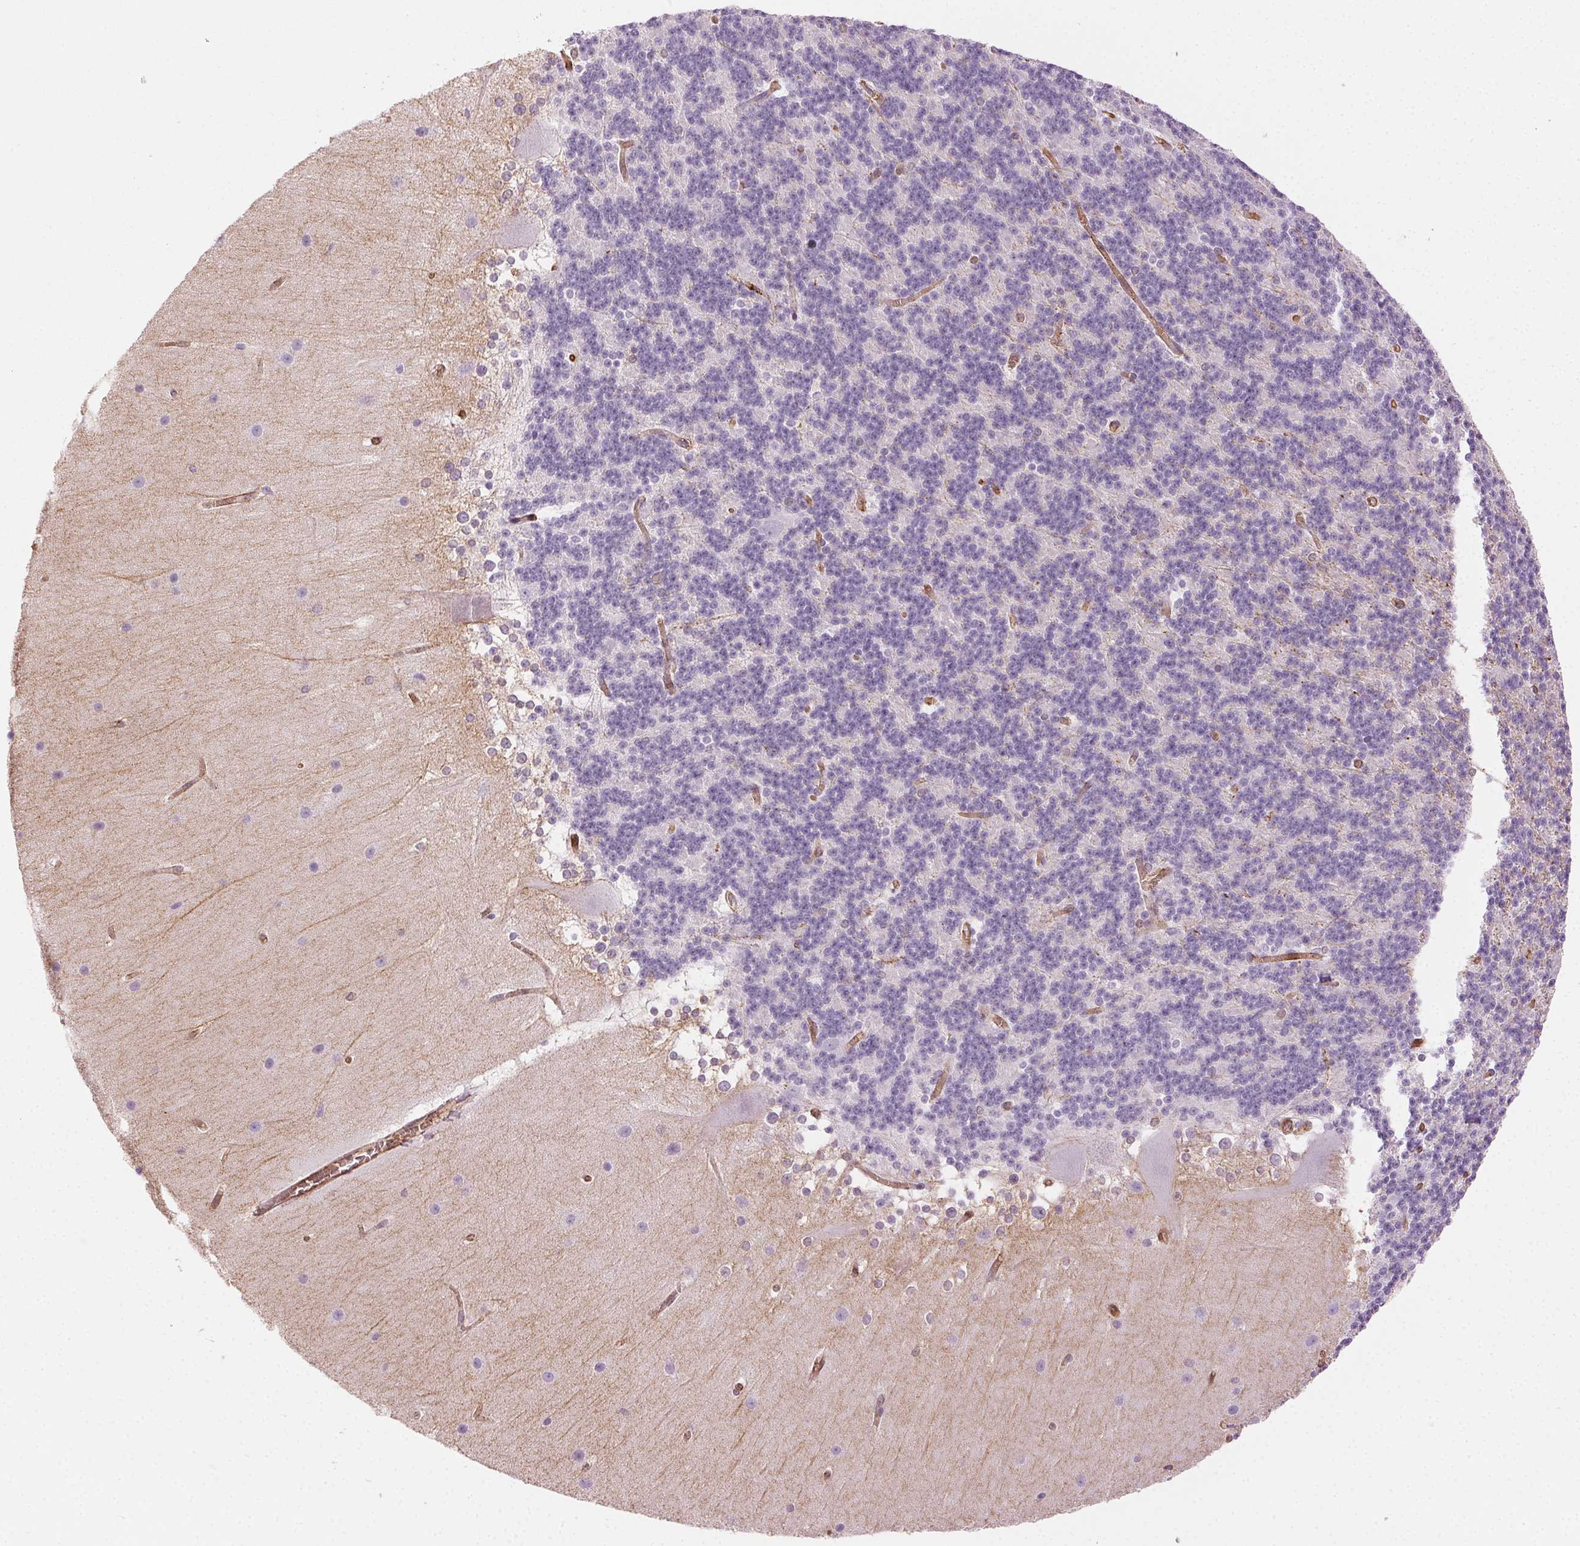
{"staining": {"intensity": "negative", "quantity": "none", "location": "none"}, "tissue": "cerebellum", "cell_type": "Cells in granular layer", "image_type": "normal", "snomed": [{"axis": "morphology", "description": "Normal tissue, NOS"}, {"axis": "topography", "description": "Cerebellum"}], "caption": "An image of human cerebellum is negative for staining in cells in granular layer. (DAB (3,3'-diaminobenzidine) IHC with hematoxylin counter stain).", "gene": "AIF1L", "patient": {"sex": "female", "age": 19}}